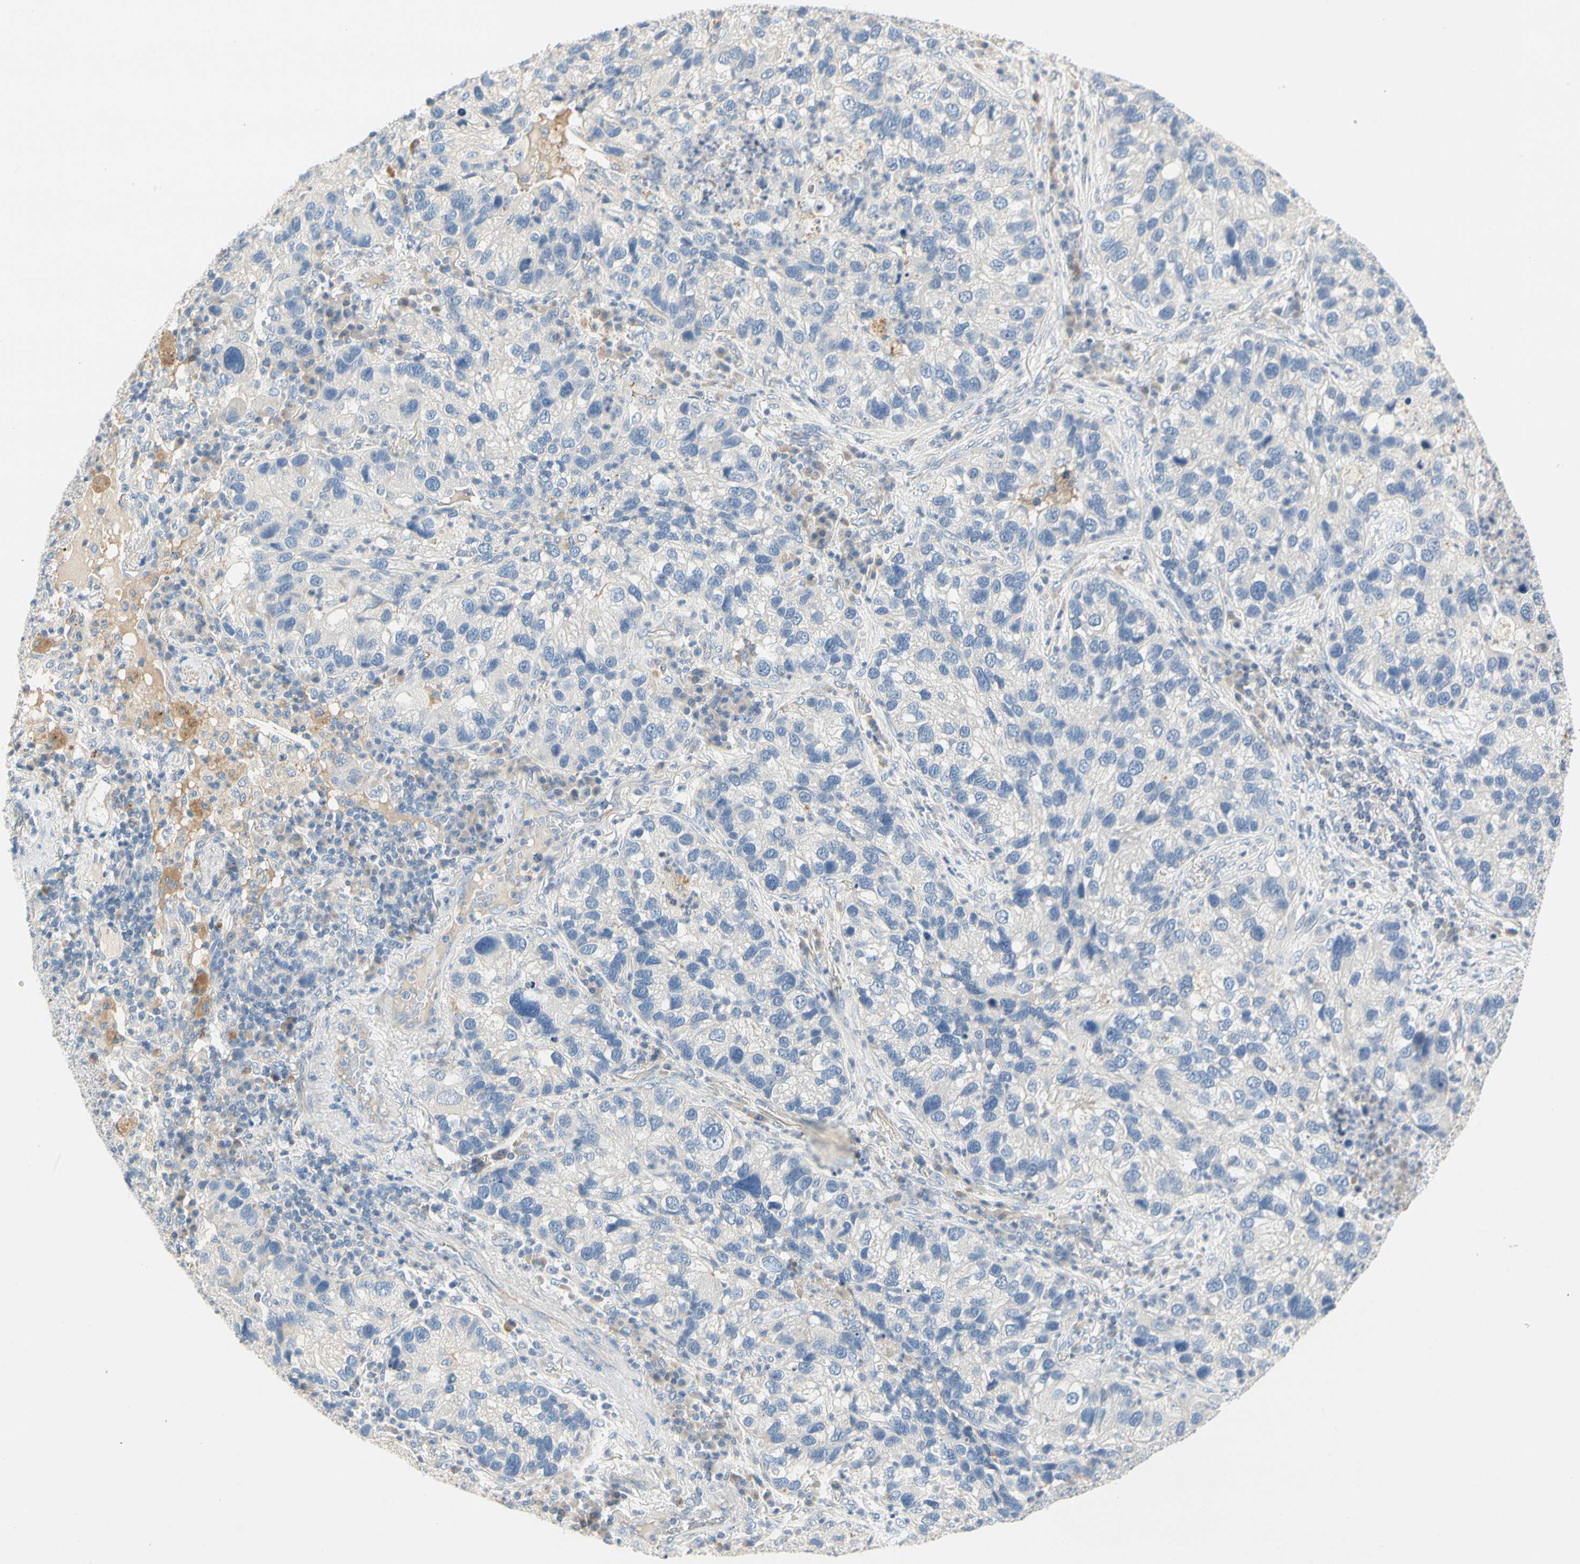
{"staining": {"intensity": "negative", "quantity": "none", "location": "none"}, "tissue": "lung cancer", "cell_type": "Tumor cells", "image_type": "cancer", "snomed": [{"axis": "morphology", "description": "Normal tissue, NOS"}, {"axis": "morphology", "description": "Adenocarcinoma, NOS"}, {"axis": "topography", "description": "Bronchus"}, {"axis": "topography", "description": "Lung"}], "caption": "DAB immunohistochemical staining of human lung cancer (adenocarcinoma) reveals no significant staining in tumor cells. The staining was performed using DAB (3,3'-diaminobenzidine) to visualize the protein expression in brown, while the nuclei were stained in blue with hematoxylin (Magnification: 20x).", "gene": "CCM2L", "patient": {"sex": "male", "age": 54}}